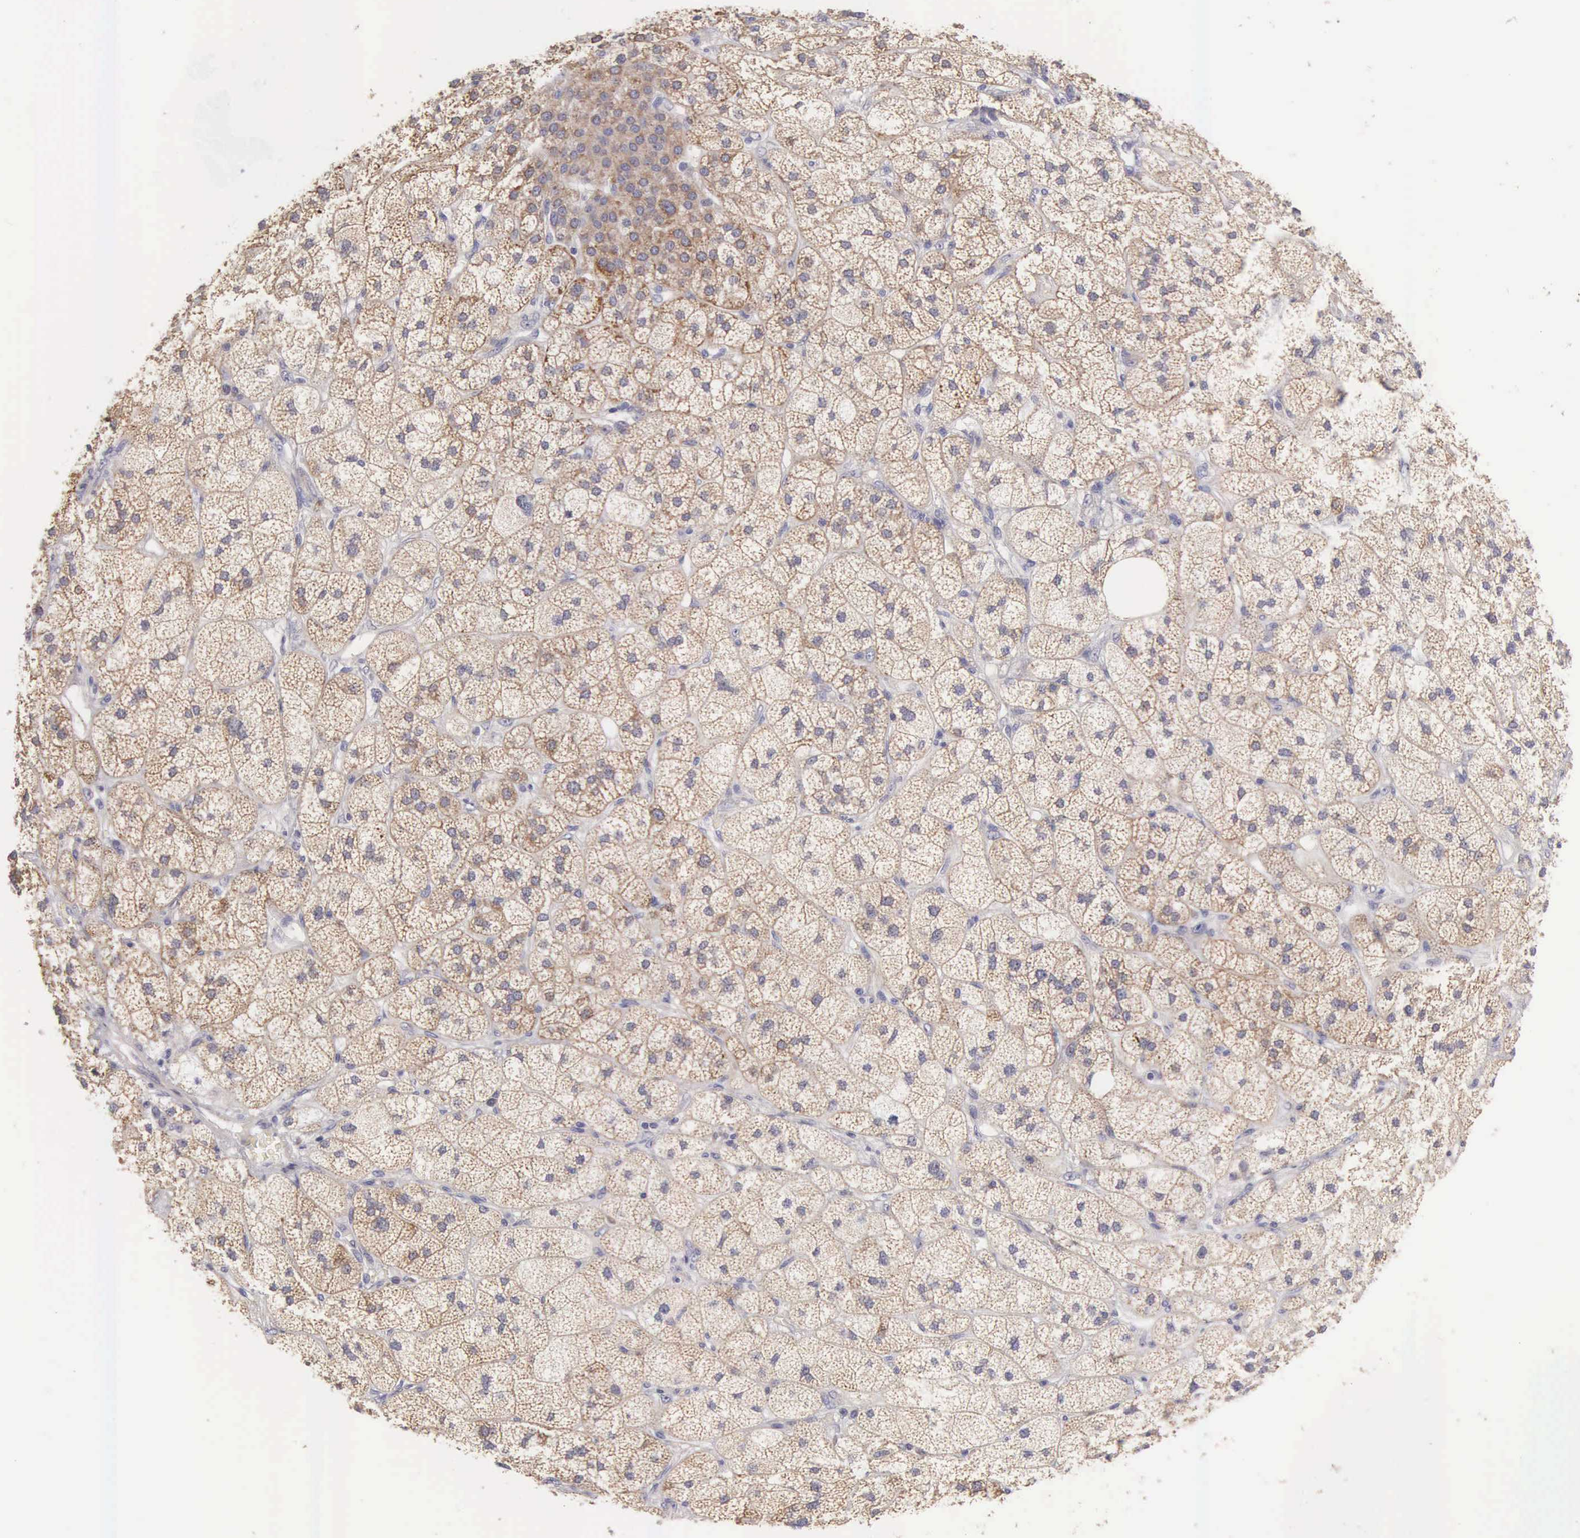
{"staining": {"intensity": "moderate", "quantity": ">75%", "location": "cytoplasmic/membranous"}, "tissue": "adrenal gland", "cell_type": "Glandular cells", "image_type": "normal", "snomed": [{"axis": "morphology", "description": "Normal tissue, NOS"}, {"axis": "topography", "description": "Adrenal gland"}], "caption": "Human adrenal gland stained with a brown dye demonstrates moderate cytoplasmic/membranous positive staining in about >75% of glandular cells.", "gene": "TXLNG", "patient": {"sex": "female", "age": 60}}